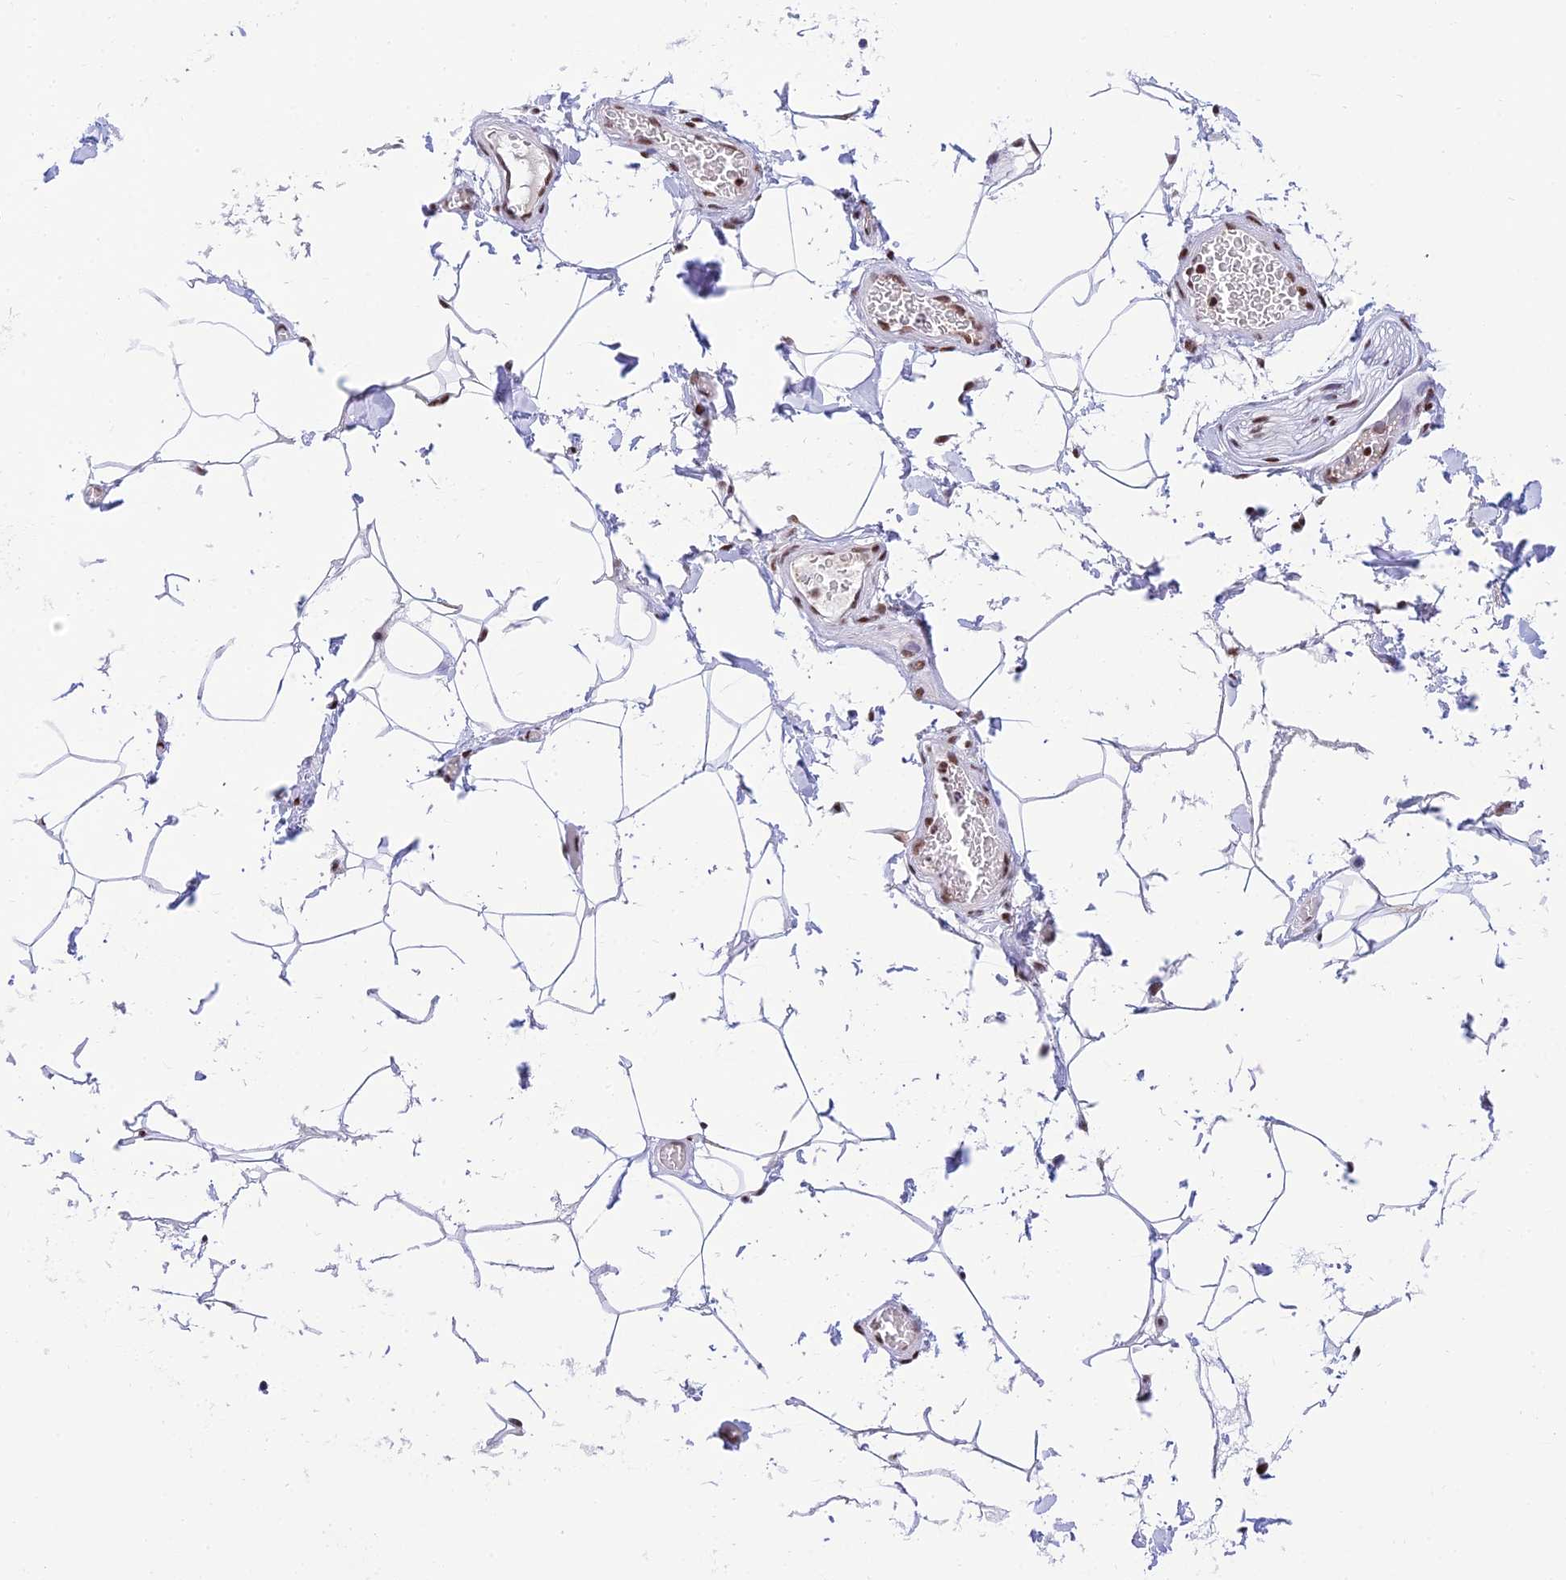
{"staining": {"intensity": "moderate", "quantity": ">75%", "location": "nuclear"}, "tissue": "adipose tissue", "cell_type": "Adipocytes", "image_type": "normal", "snomed": [{"axis": "morphology", "description": "Normal tissue, NOS"}, {"axis": "topography", "description": "Soft tissue"}, {"axis": "topography", "description": "Adipose tissue"}, {"axis": "topography", "description": "Vascular tissue"}, {"axis": "topography", "description": "Peripheral nerve tissue"}], "caption": "A medium amount of moderate nuclear positivity is appreciated in about >75% of adipocytes in normal adipose tissue.", "gene": "USP22", "patient": {"sex": "male", "age": 46}}